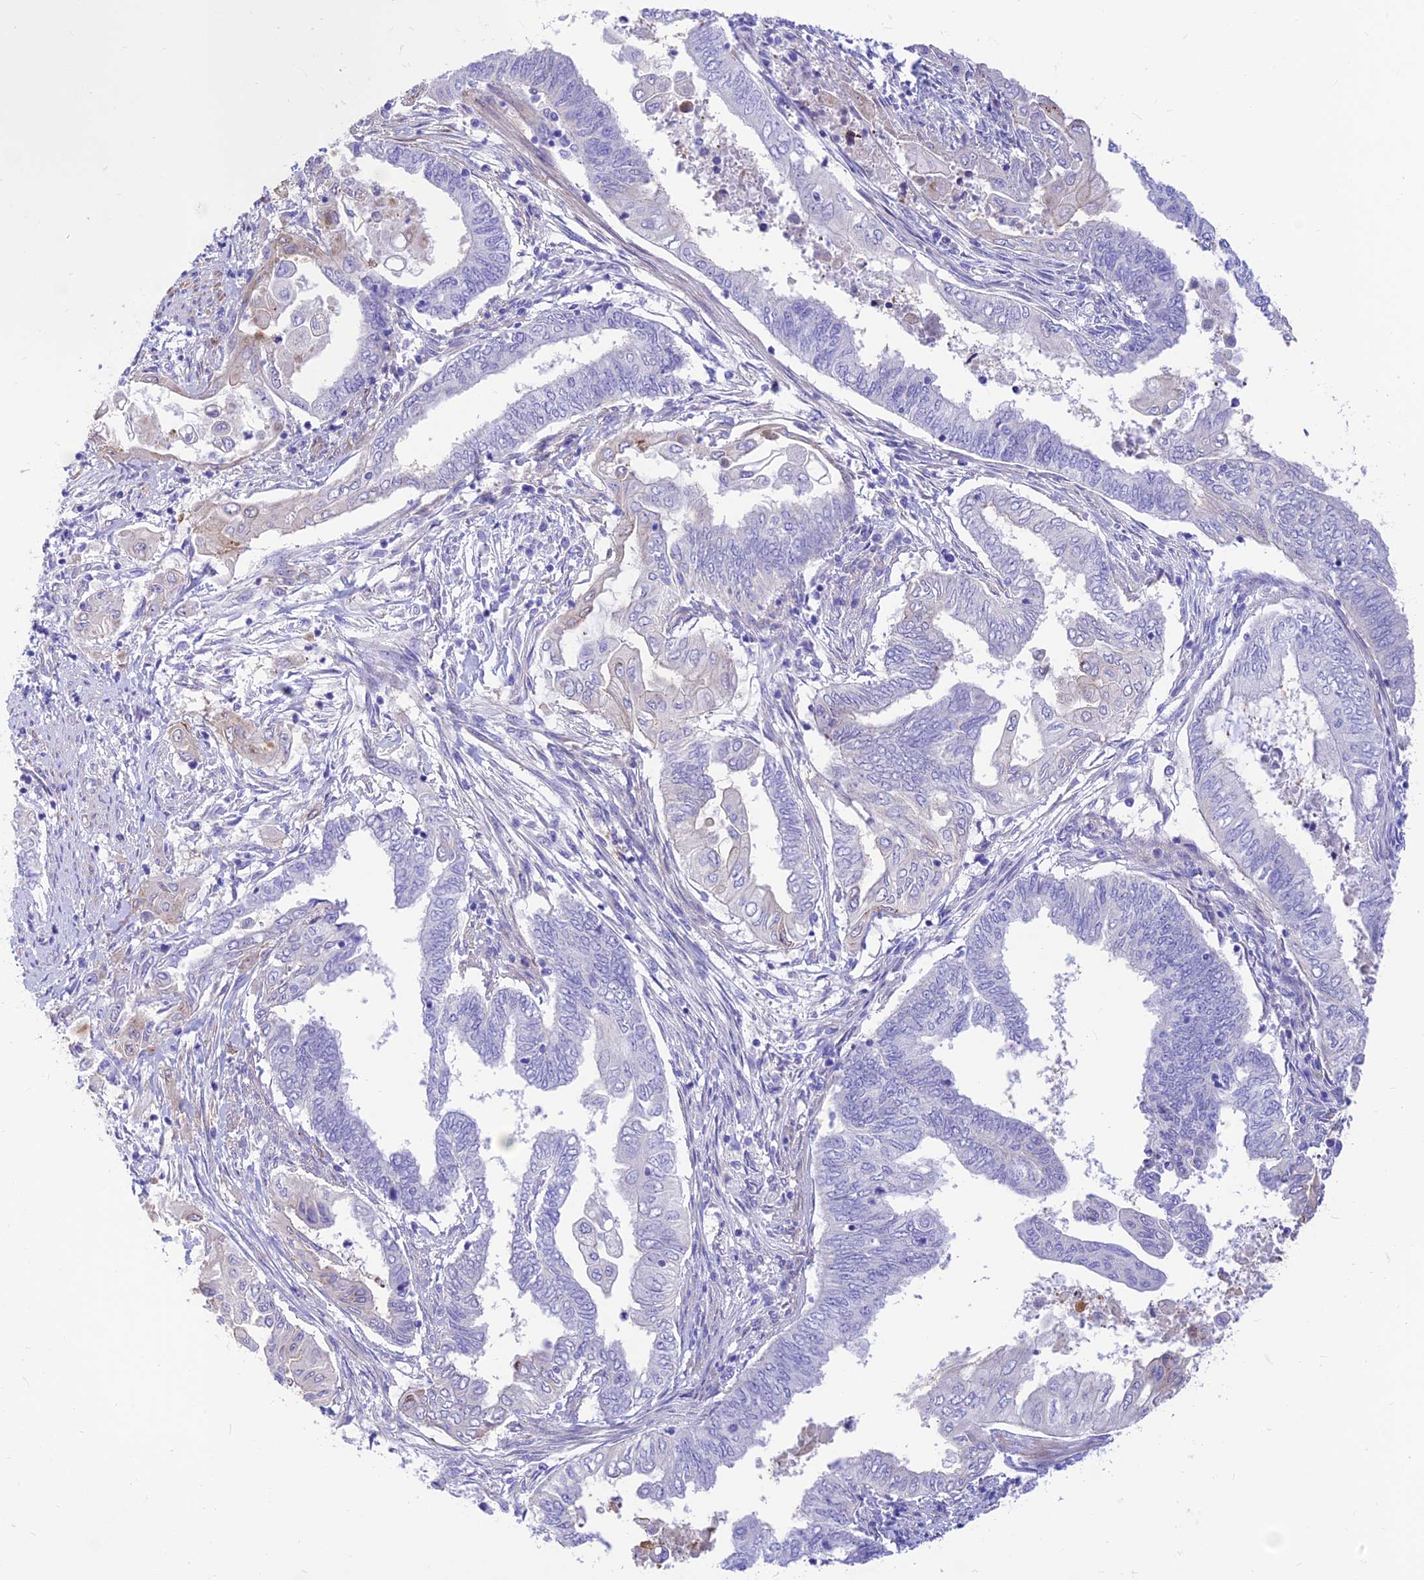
{"staining": {"intensity": "negative", "quantity": "none", "location": "none"}, "tissue": "endometrial cancer", "cell_type": "Tumor cells", "image_type": "cancer", "snomed": [{"axis": "morphology", "description": "Adenocarcinoma, NOS"}, {"axis": "topography", "description": "Uterus"}, {"axis": "topography", "description": "Endometrium"}], "caption": "Immunohistochemical staining of human endometrial cancer (adenocarcinoma) displays no significant expression in tumor cells.", "gene": "FAM186B", "patient": {"sex": "female", "age": 70}}